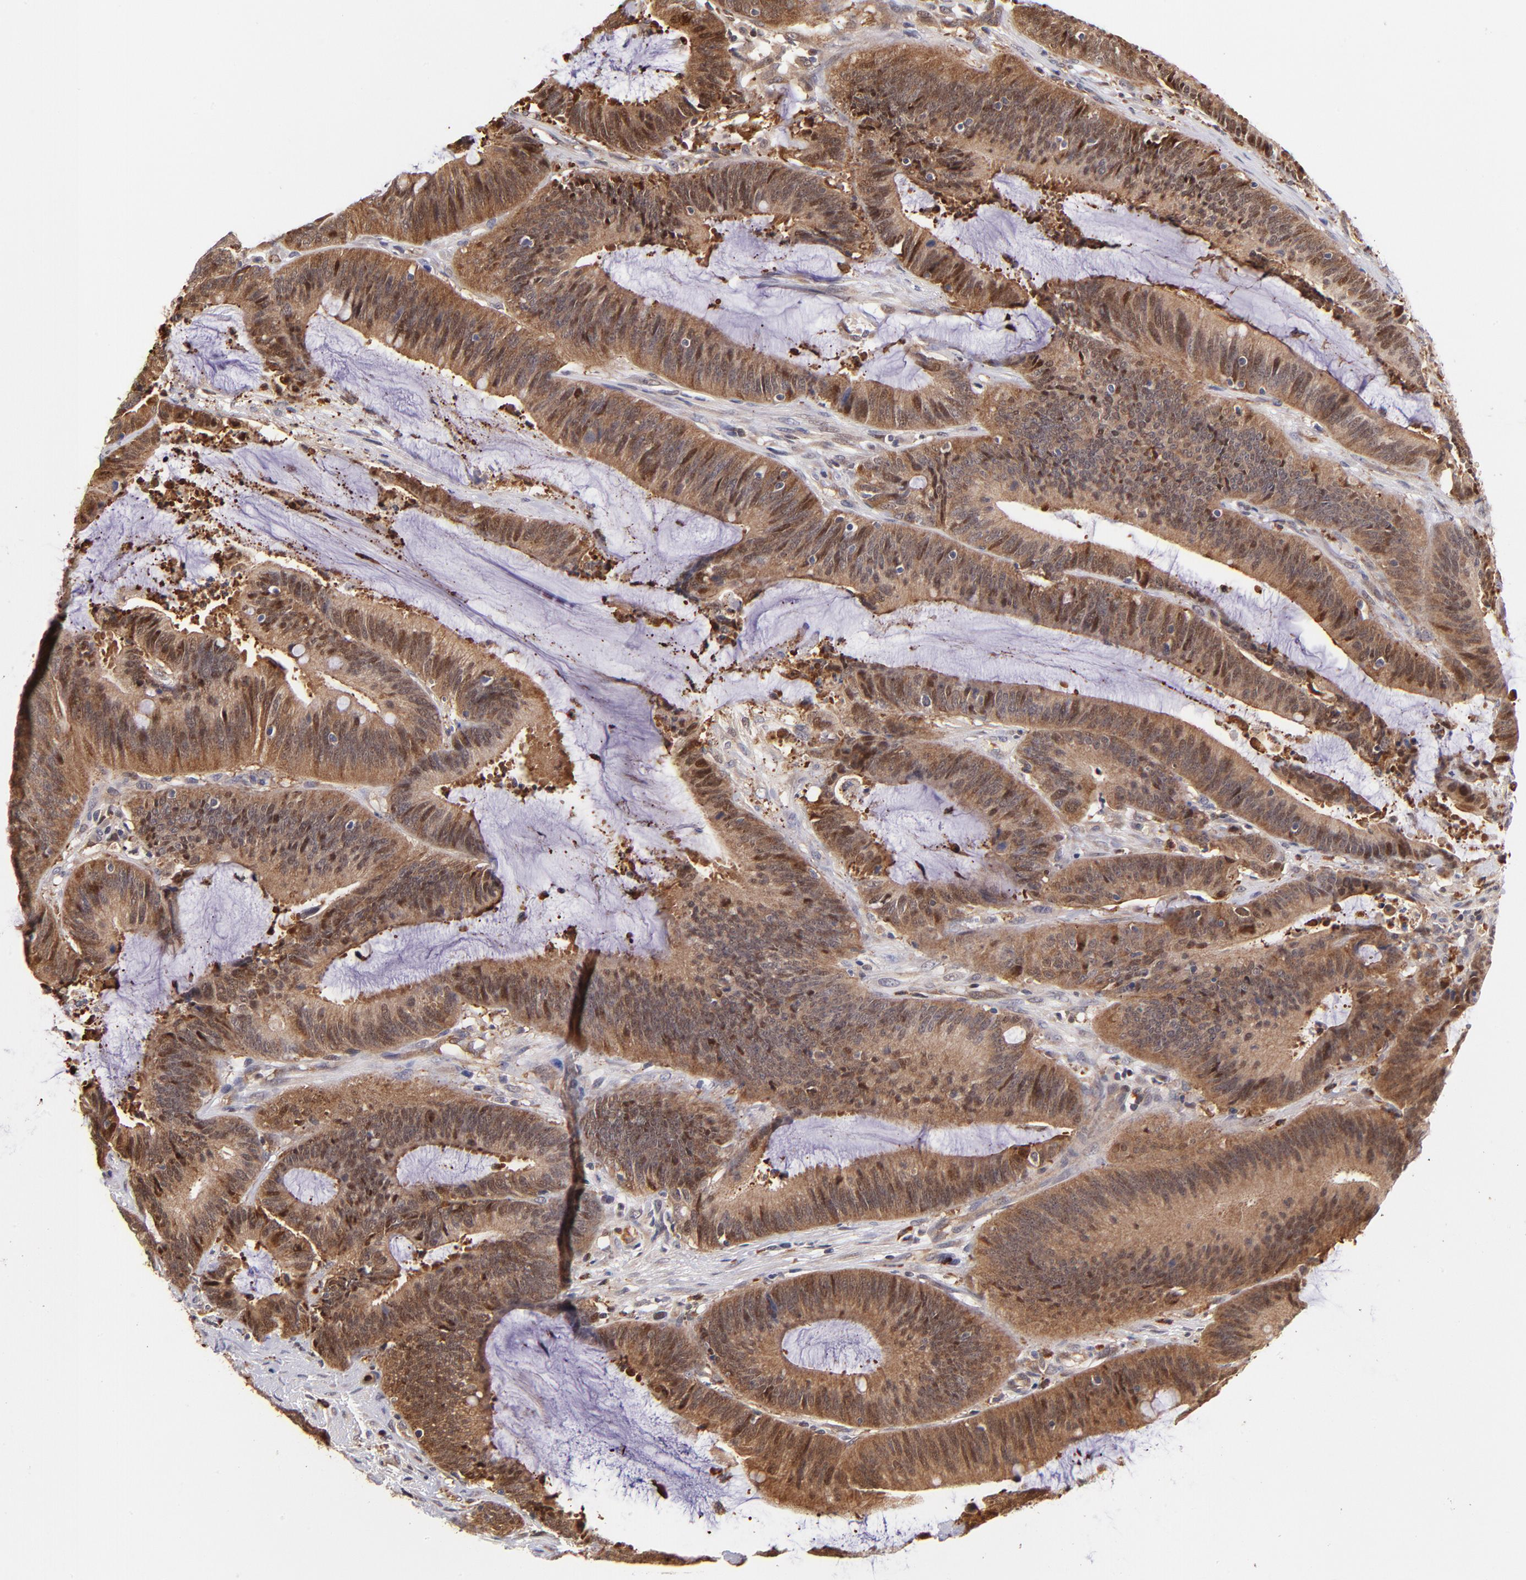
{"staining": {"intensity": "moderate", "quantity": ">75%", "location": "cytoplasmic/membranous,nuclear"}, "tissue": "colorectal cancer", "cell_type": "Tumor cells", "image_type": "cancer", "snomed": [{"axis": "morphology", "description": "Adenocarcinoma, NOS"}, {"axis": "topography", "description": "Rectum"}], "caption": "Immunohistochemical staining of adenocarcinoma (colorectal) demonstrates medium levels of moderate cytoplasmic/membranous and nuclear positivity in approximately >75% of tumor cells. The protein of interest is stained brown, and the nuclei are stained in blue (DAB (3,3'-diaminobenzidine) IHC with brightfield microscopy, high magnification).", "gene": "YWHAB", "patient": {"sex": "female", "age": 66}}